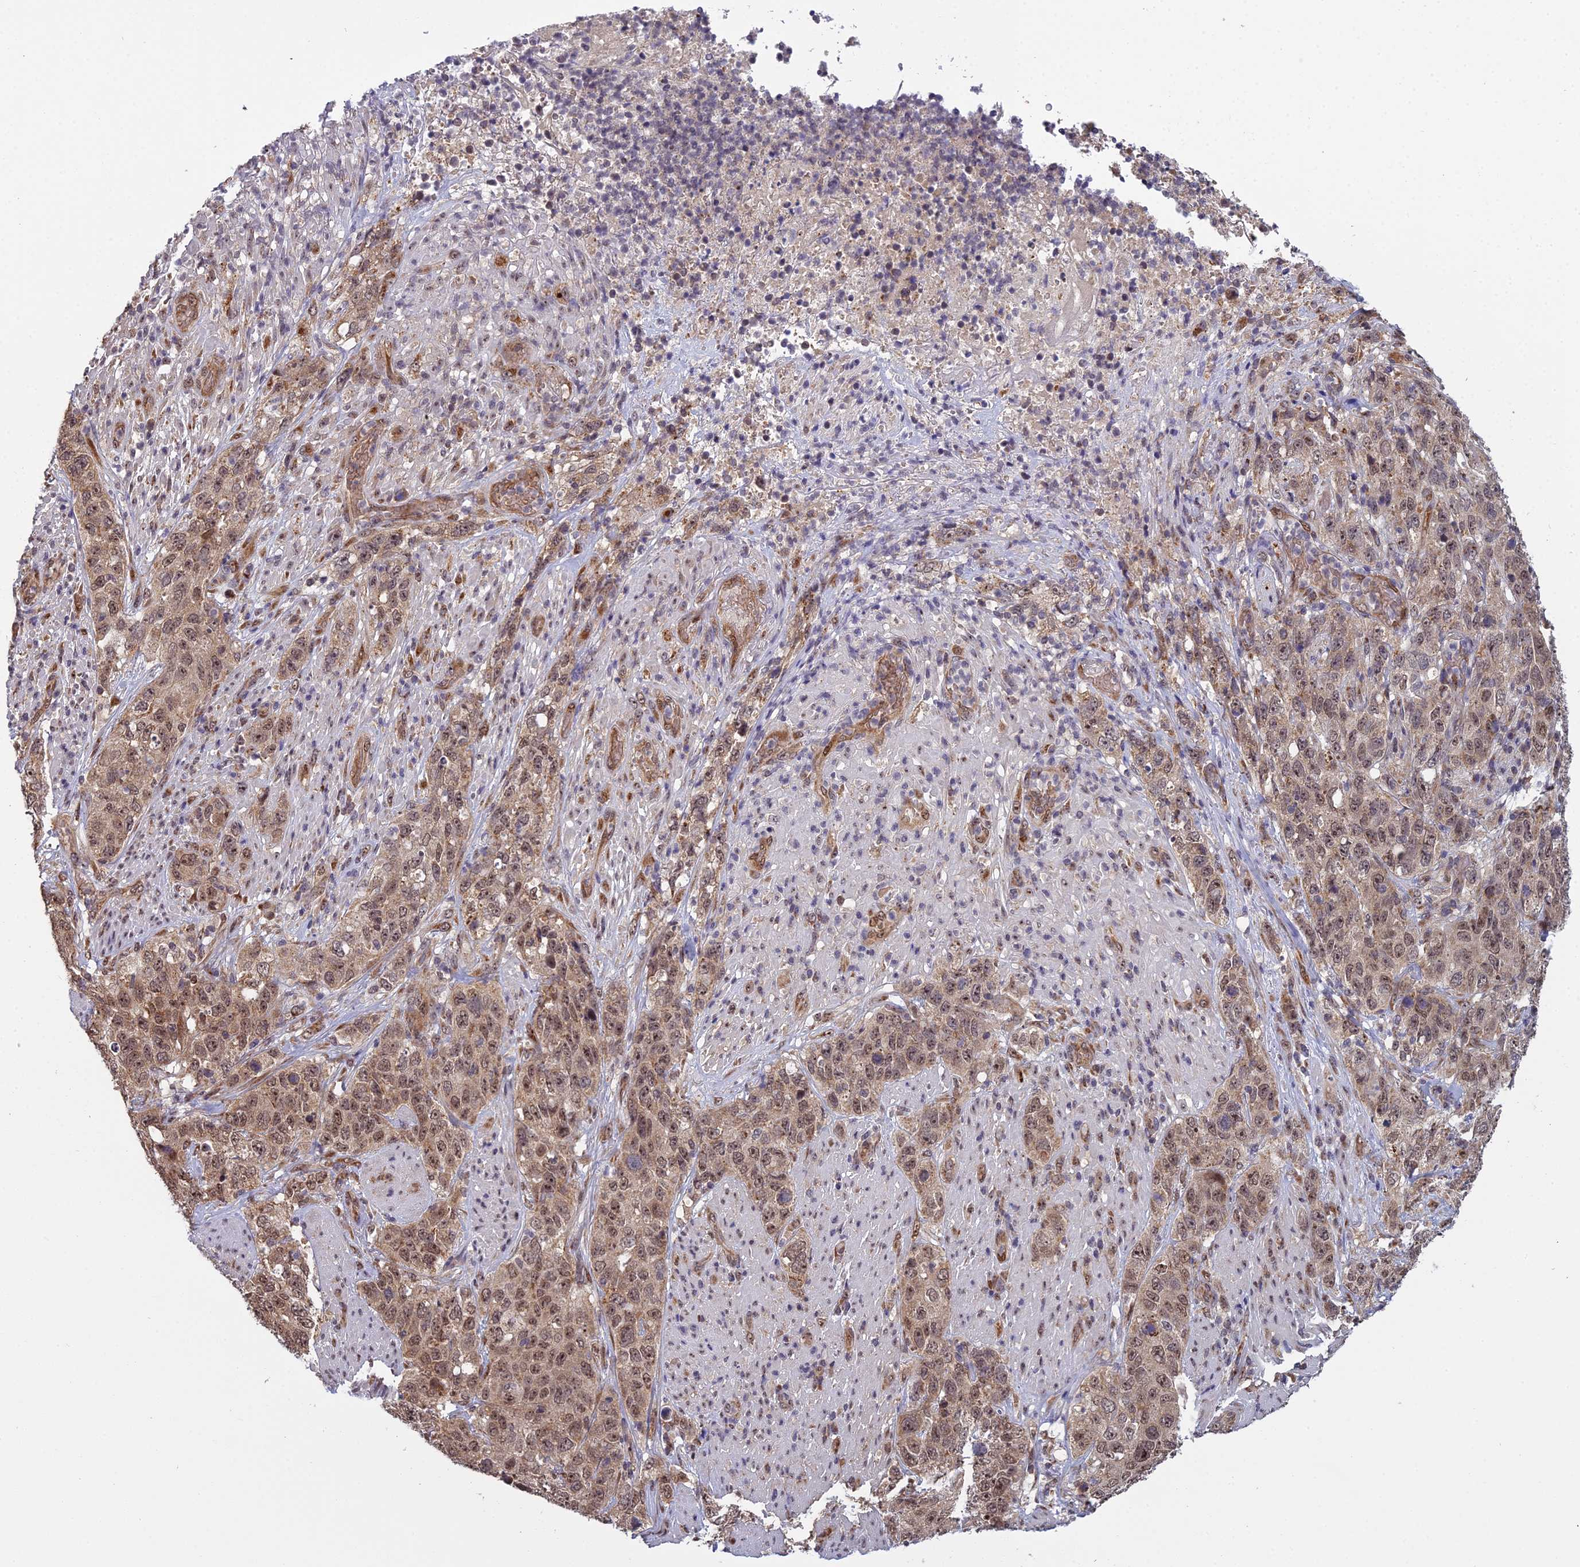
{"staining": {"intensity": "moderate", "quantity": ">75%", "location": "nuclear"}, "tissue": "stomach cancer", "cell_type": "Tumor cells", "image_type": "cancer", "snomed": [{"axis": "morphology", "description": "Adenocarcinoma, NOS"}, {"axis": "topography", "description": "Stomach"}], "caption": "Immunohistochemistry image of neoplastic tissue: human adenocarcinoma (stomach) stained using immunohistochemistry (IHC) demonstrates medium levels of moderate protein expression localized specifically in the nuclear of tumor cells, appearing as a nuclear brown color.", "gene": "MEOX1", "patient": {"sex": "male", "age": 48}}